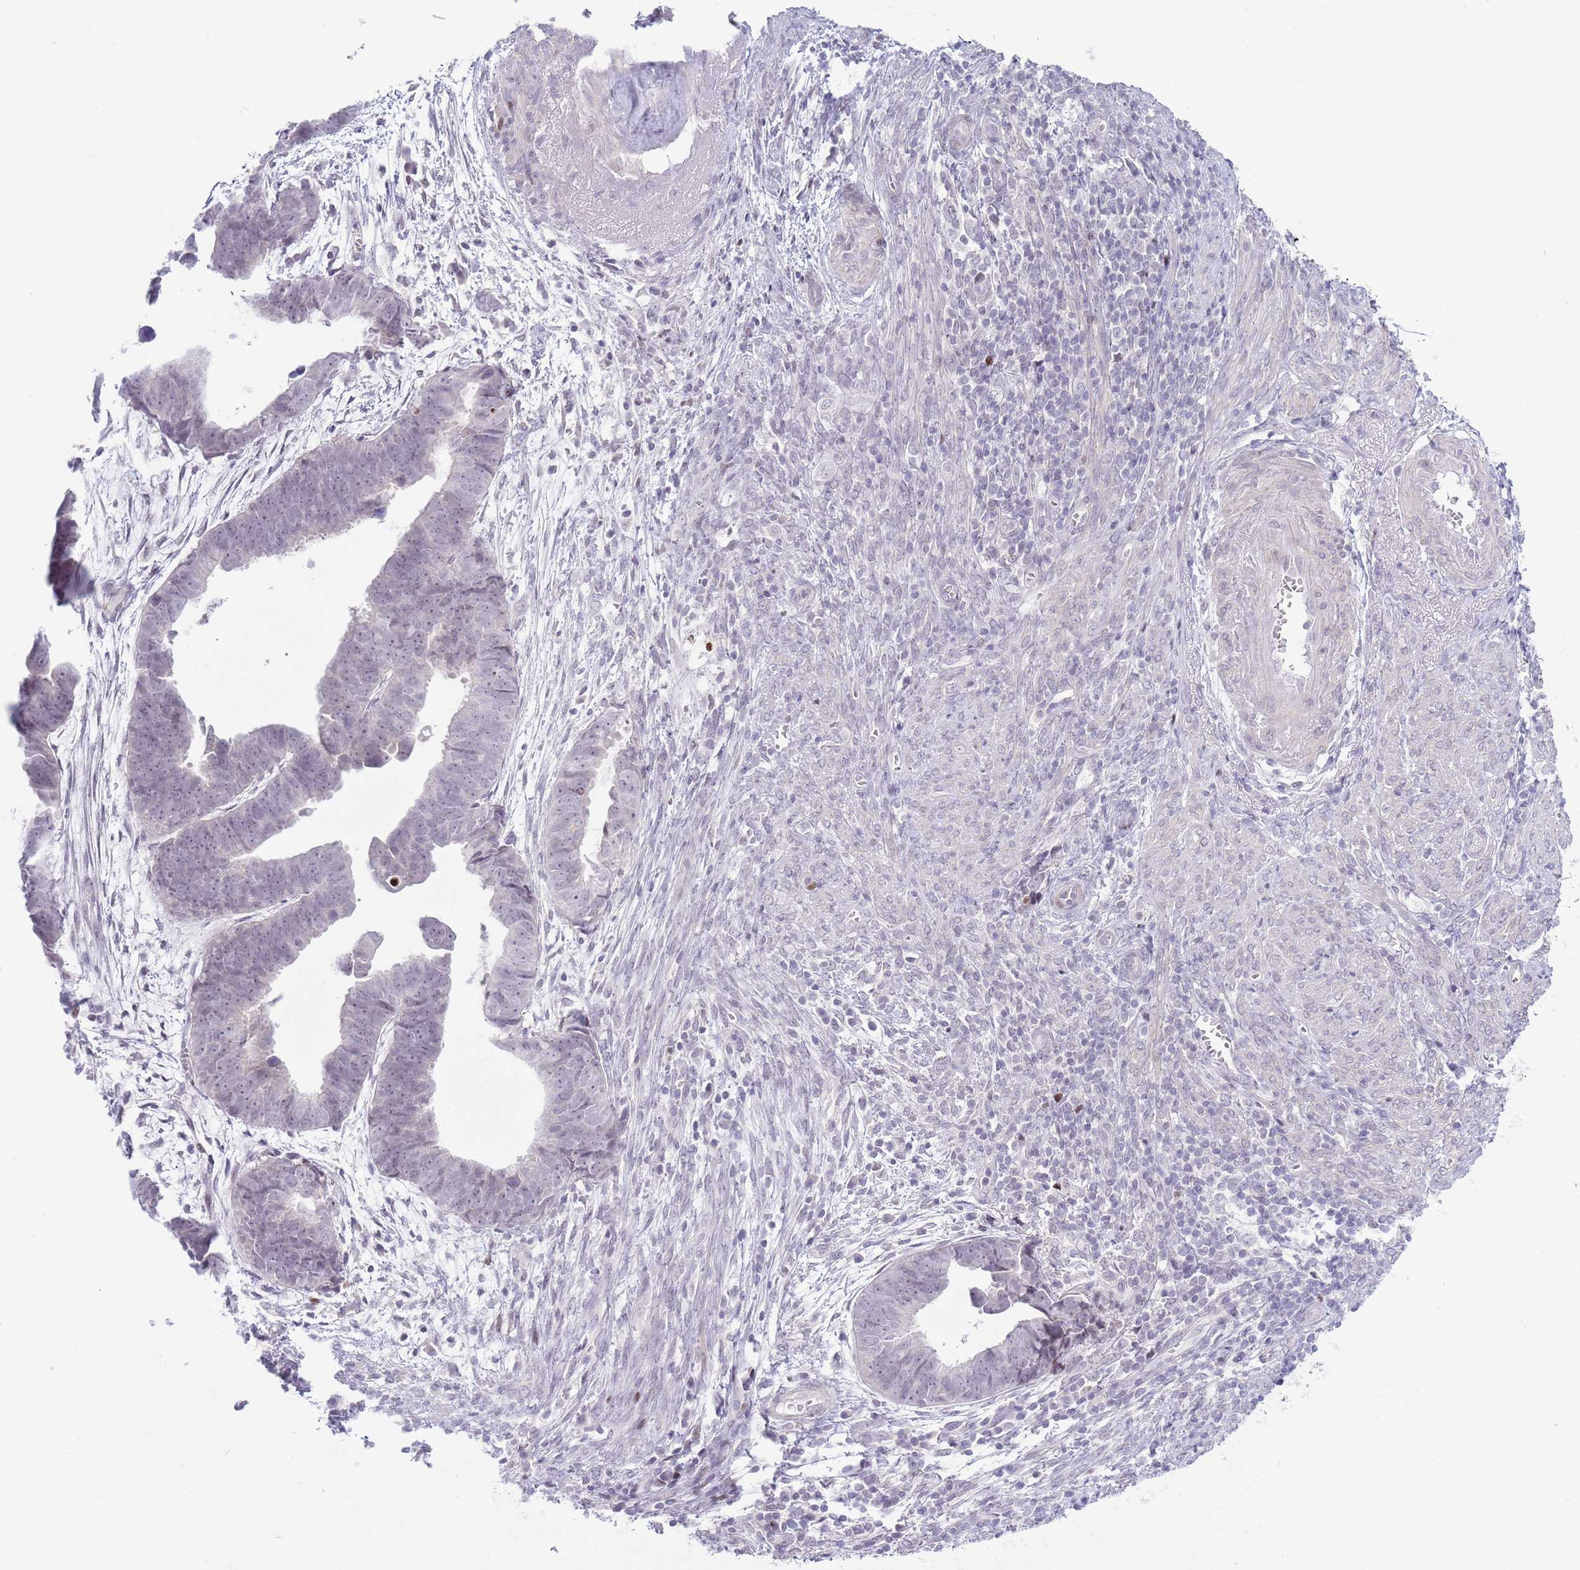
{"staining": {"intensity": "negative", "quantity": "none", "location": "none"}, "tissue": "endometrial cancer", "cell_type": "Tumor cells", "image_type": "cancer", "snomed": [{"axis": "morphology", "description": "Adenocarcinoma, NOS"}, {"axis": "topography", "description": "Endometrium"}], "caption": "Immunohistochemical staining of endometrial adenocarcinoma reveals no significant positivity in tumor cells.", "gene": "MFSD10", "patient": {"sex": "female", "age": 75}}